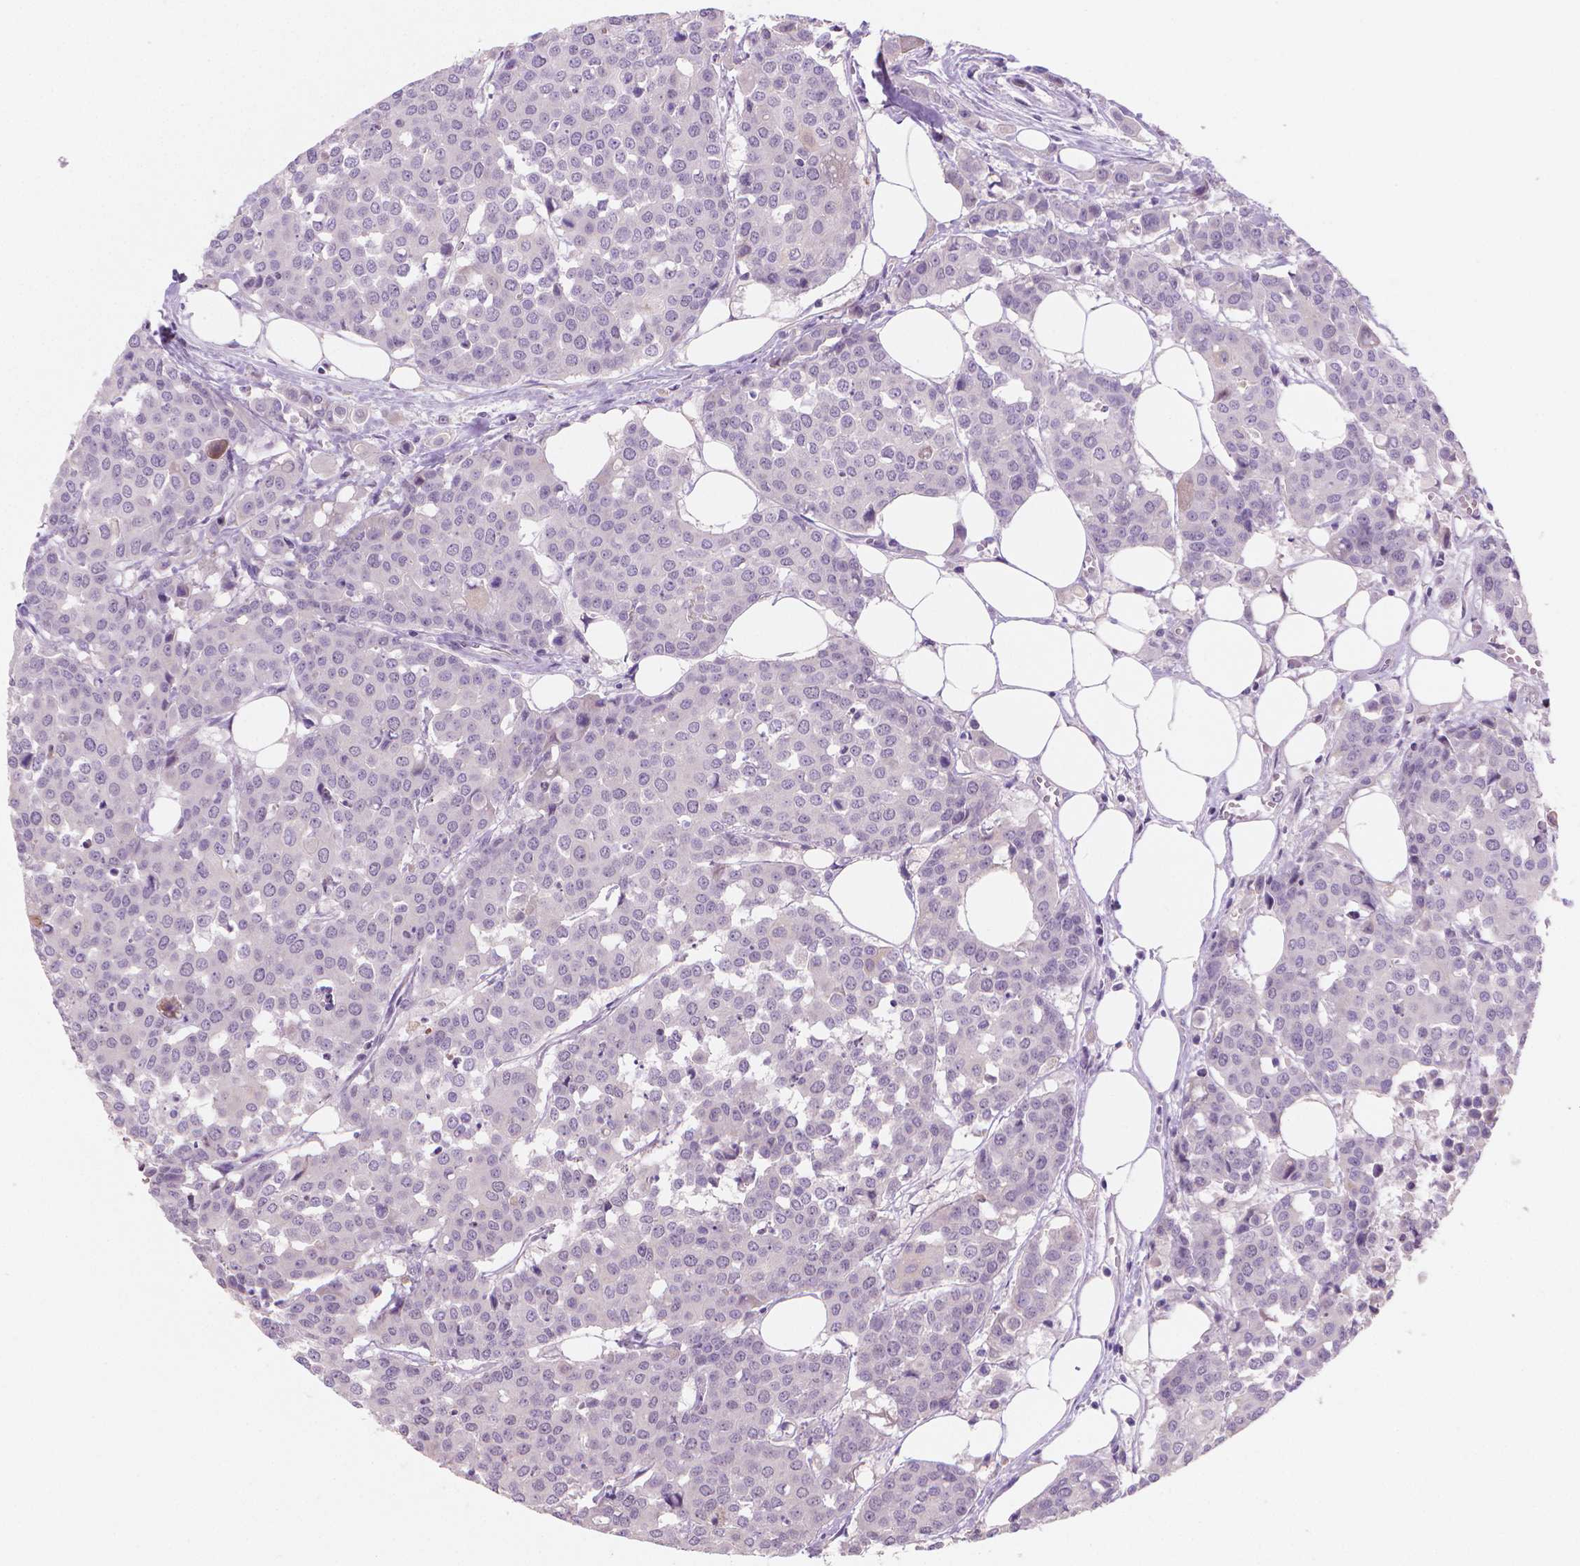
{"staining": {"intensity": "negative", "quantity": "none", "location": "none"}, "tissue": "carcinoid", "cell_type": "Tumor cells", "image_type": "cancer", "snomed": [{"axis": "morphology", "description": "Carcinoid, malignant, NOS"}, {"axis": "topography", "description": "Colon"}], "caption": "High power microscopy histopathology image of an immunohistochemistry (IHC) histopathology image of carcinoid, revealing no significant expression in tumor cells.", "gene": "GSDMA", "patient": {"sex": "male", "age": 81}}